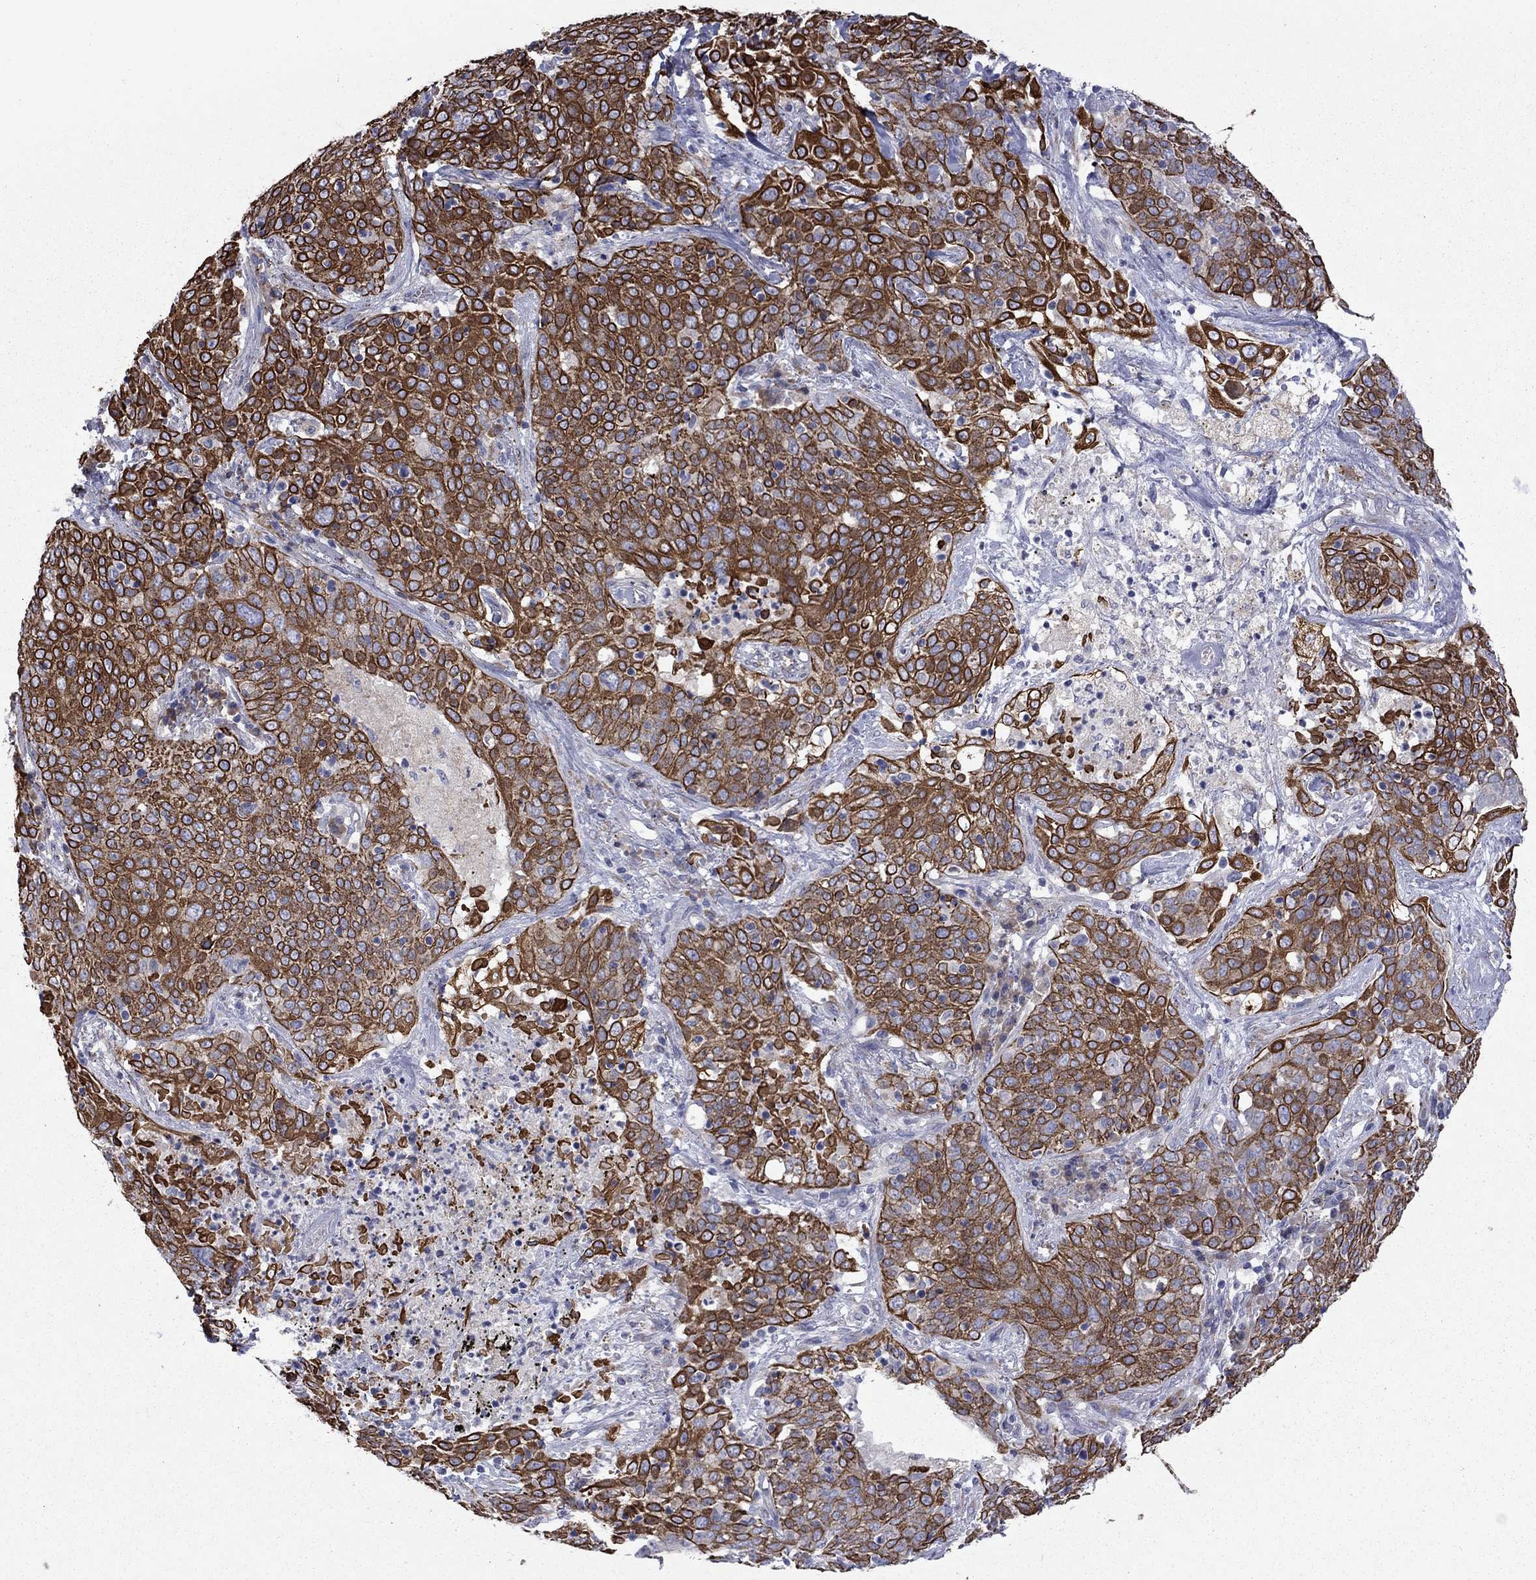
{"staining": {"intensity": "strong", "quantity": ">75%", "location": "cytoplasmic/membranous,nuclear"}, "tissue": "lung cancer", "cell_type": "Tumor cells", "image_type": "cancer", "snomed": [{"axis": "morphology", "description": "Squamous cell carcinoma, NOS"}, {"axis": "topography", "description": "Lung"}], "caption": "Protein expression analysis of squamous cell carcinoma (lung) shows strong cytoplasmic/membranous and nuclear positivity in approximately >75% of tumor cells.", "gene": "TMPRSS11A", "patient": {"sex": "male", "age": 82}}